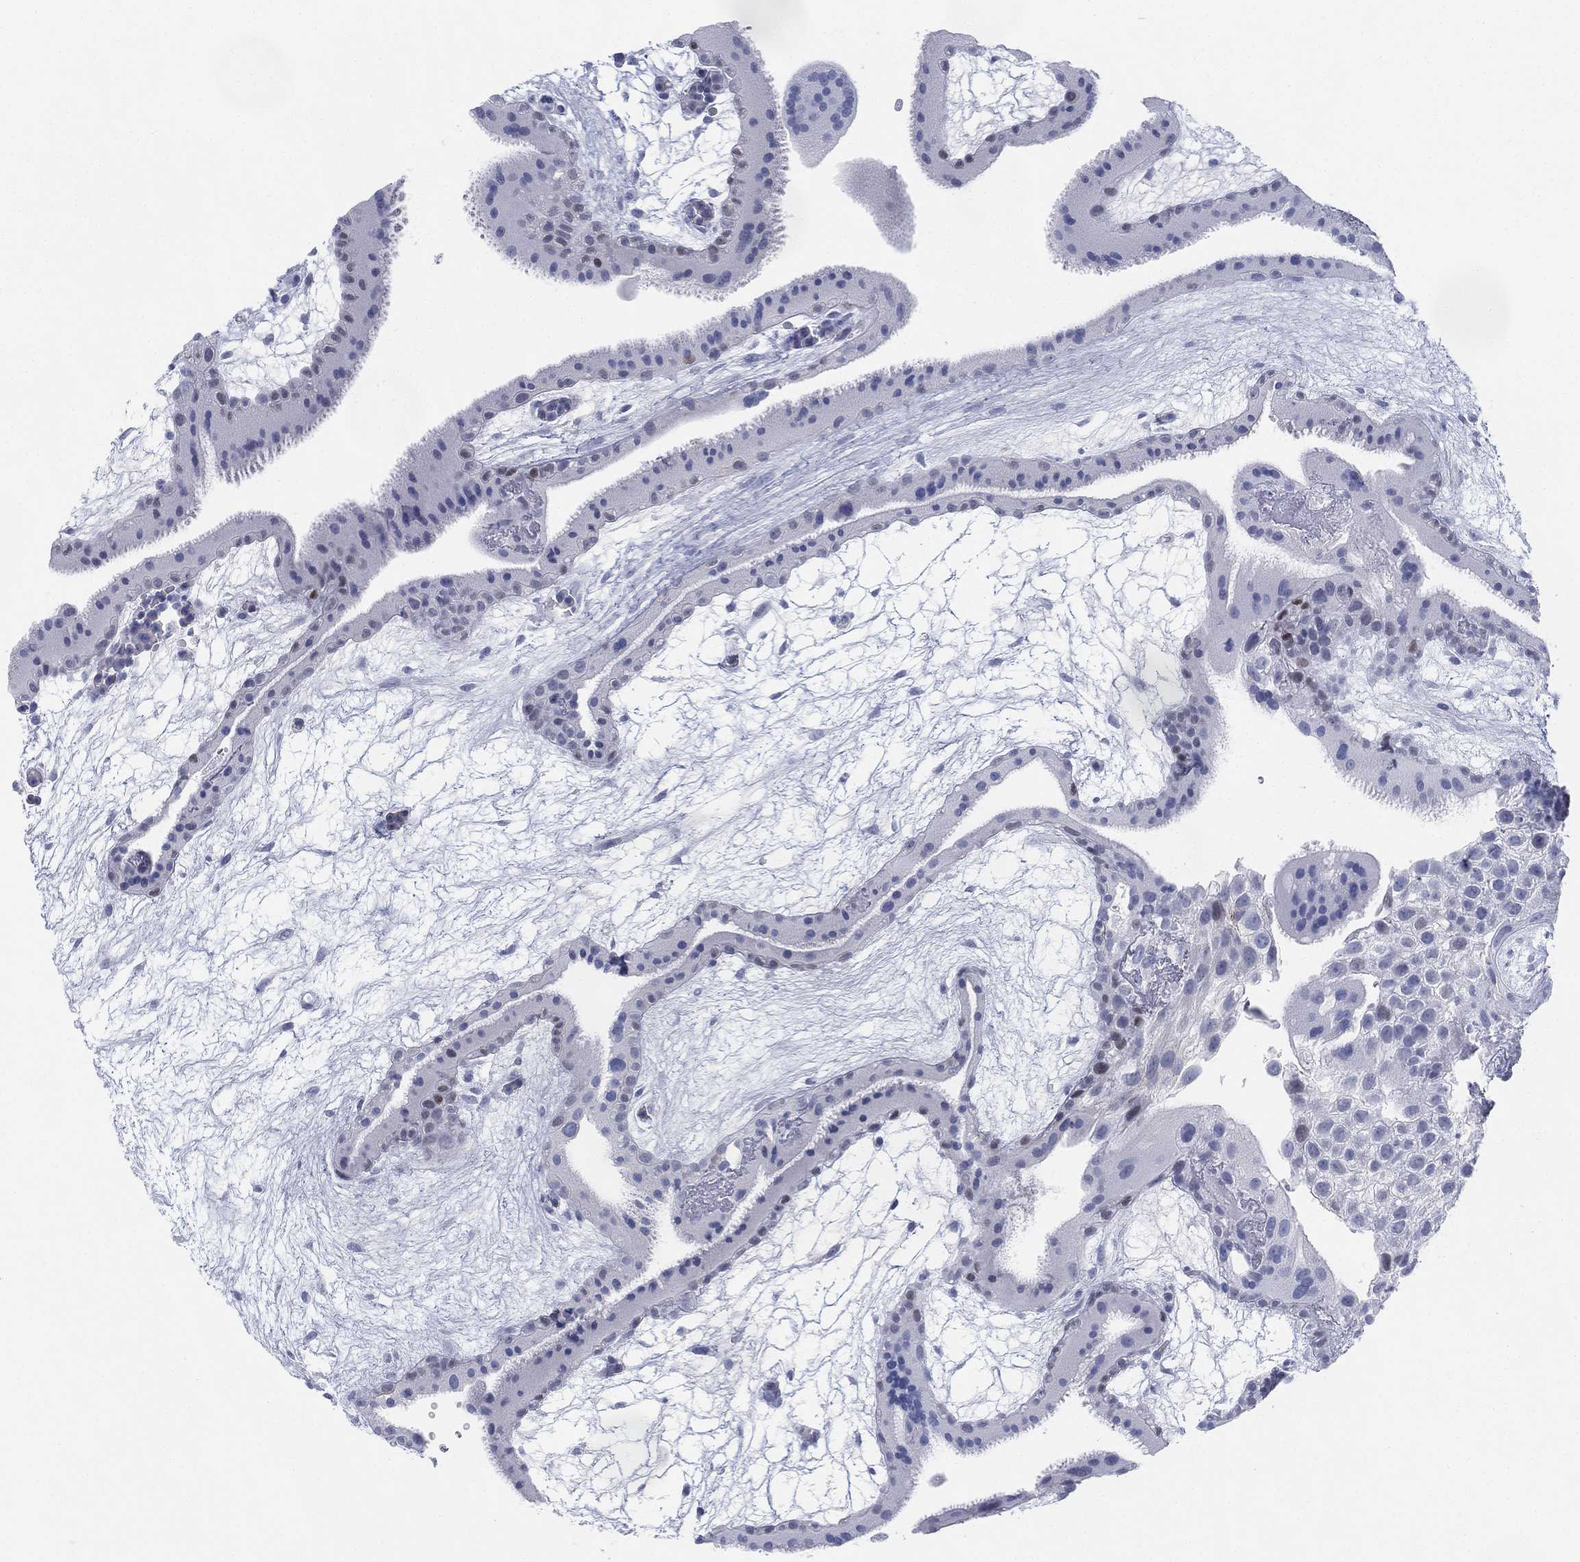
{"staining": {"intensity": "negative", "quantity": "none", "location": "none"}, "tissue": "placenta", "cell_type": "Trophoblastic cells", "image_type": "normal", "snomed": [{"axis": "morphology", "description": "Normal tissue, NOS"}, {"axis": "topography", "description": "Placenta"}], "caption": "Human placenta stained for a protein using IHC reveals no expression in trophoblastic cells.", "gene": "GCNA", "patient": {"sex": "female", "age": 19}}